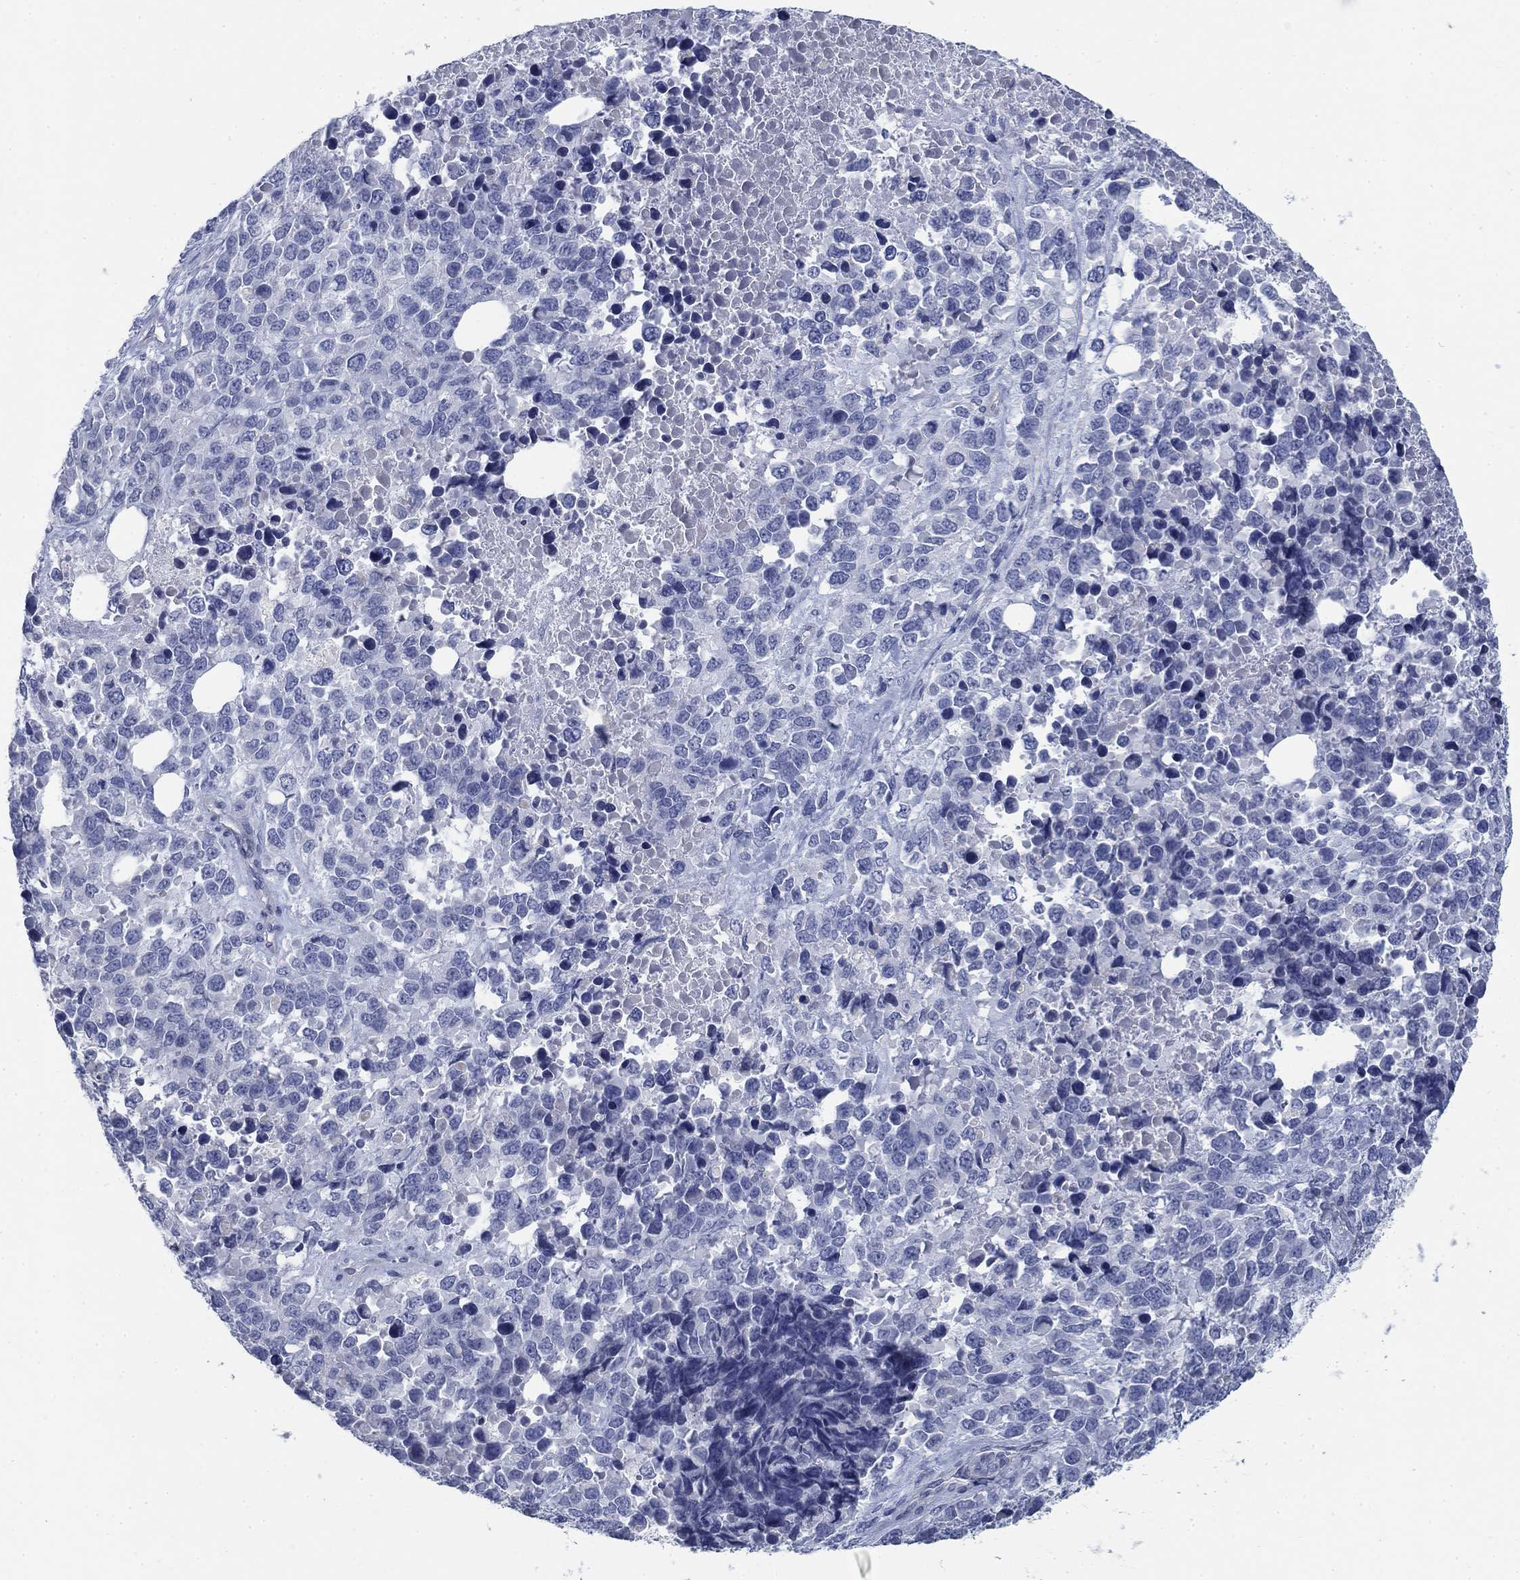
{"staining": {"intensity": "negative", "quantity": "none", "location": "none"}, "tissue": "melanoma", "cell_type": "Tumor cells", "image_type": "cancer", "snomed": [{"axis": "morphology", "description": "Malignant melanoma, Metastatic site"}, {"axis": "topography", "description": "Skin"}], "caption": "Photomicrograph shows no significant protein staining in tumor cells of malignant melanoma (metastatic site).", "gene": "DNER", "patient": {"sex": "male", "age": 84}}